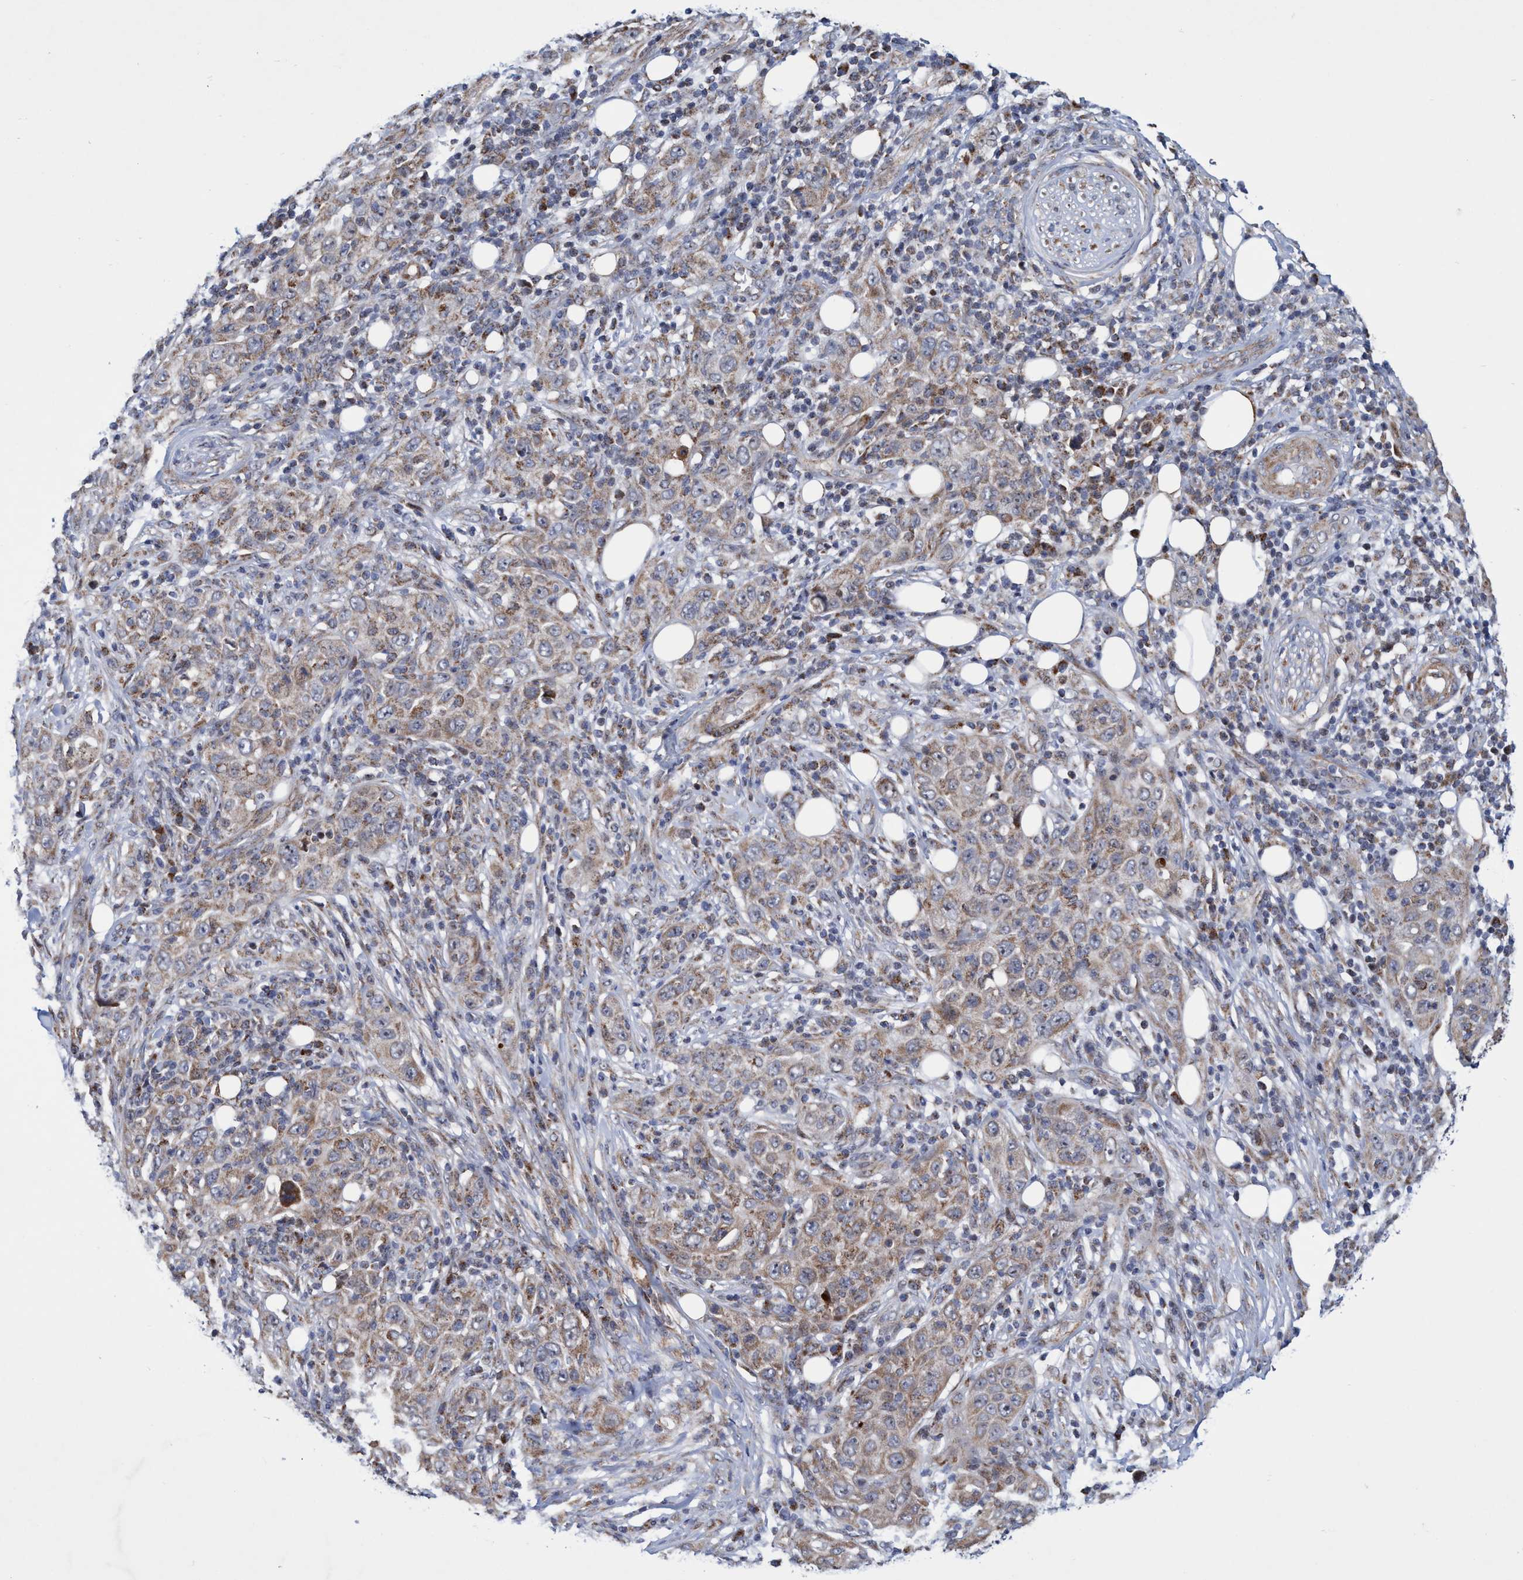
{"staining": {"intensity": "weak", "quantity": ">75%", "location": "cytoplasmic/membranous"}, "tissue": "skin cancer", "cell_type": "Tumor cells", "image_type": "cancer", "snomed": [{"axis": "morphology", "description": "Squamous cell carcinoma, NOS"}, {"axis": "topography", "description": "Skin"}], "caption": "An image of skin cancer (squamous cell carcinoma) stained for a protein demonstrates weak cytoplasmic/membranous brown staining in tumor cells.", "gene": "POLR1F", "patient": {"sex": "female", "age": 88}}